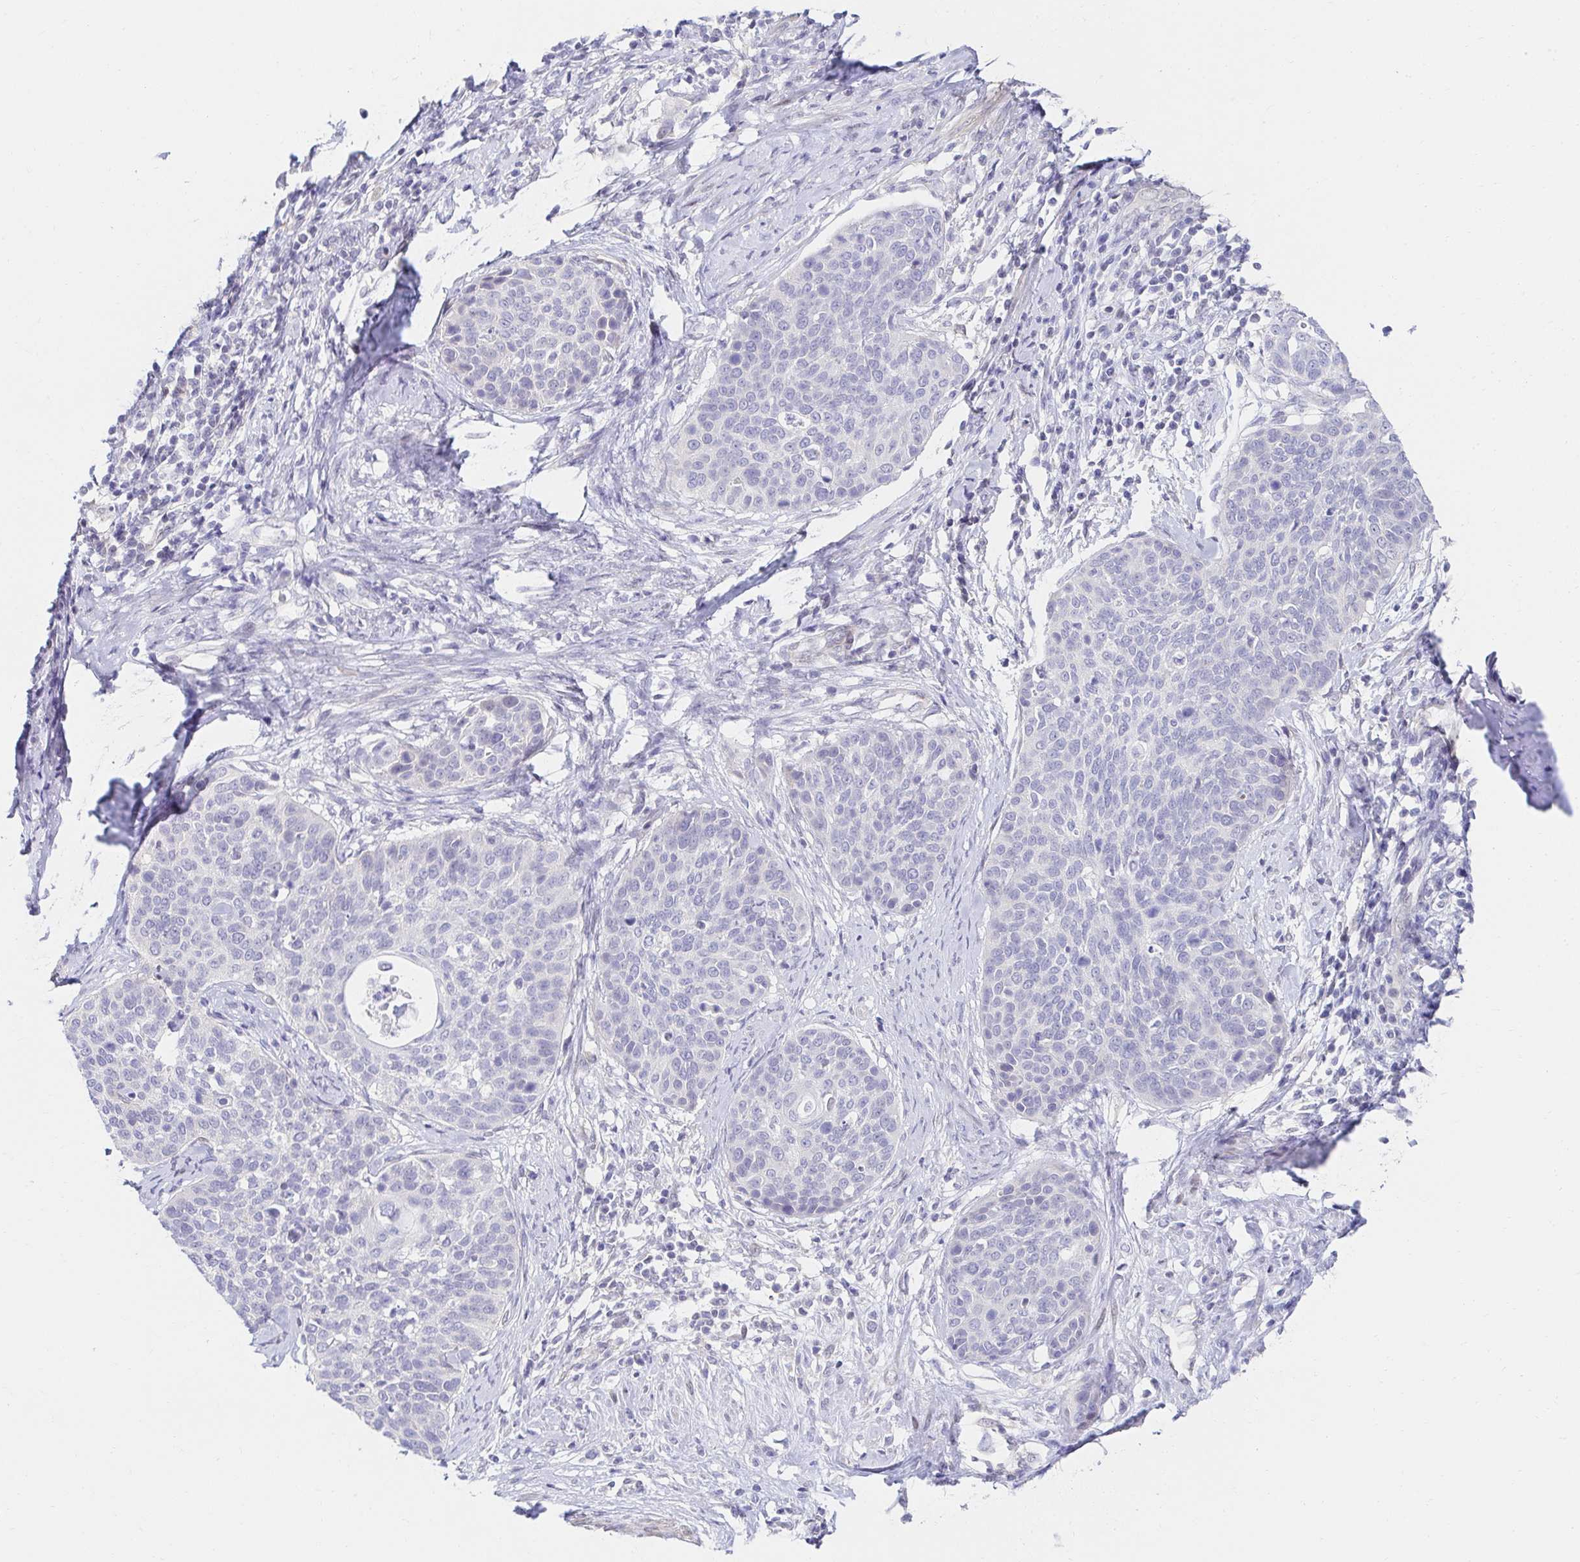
{"staining": {"intensity": "negative", "quantity": "none", "location": "none"}, "tissue": "cervical cancer", "cell_type": "Tumor cells", "image_type": "cancer", "snomed": [{"axis": "morphology", "description": "Squamous cell carcinoma, NOS"}, {"axis": "topography", "description": "Cervix"}], "caption": "Histopathology image shows no protein staining in tumor cells of cervical cancer (squamous cell carcinoma) tissue.", "gene": "AKAP14", "patient": {"sex": "female", "age": 69}}